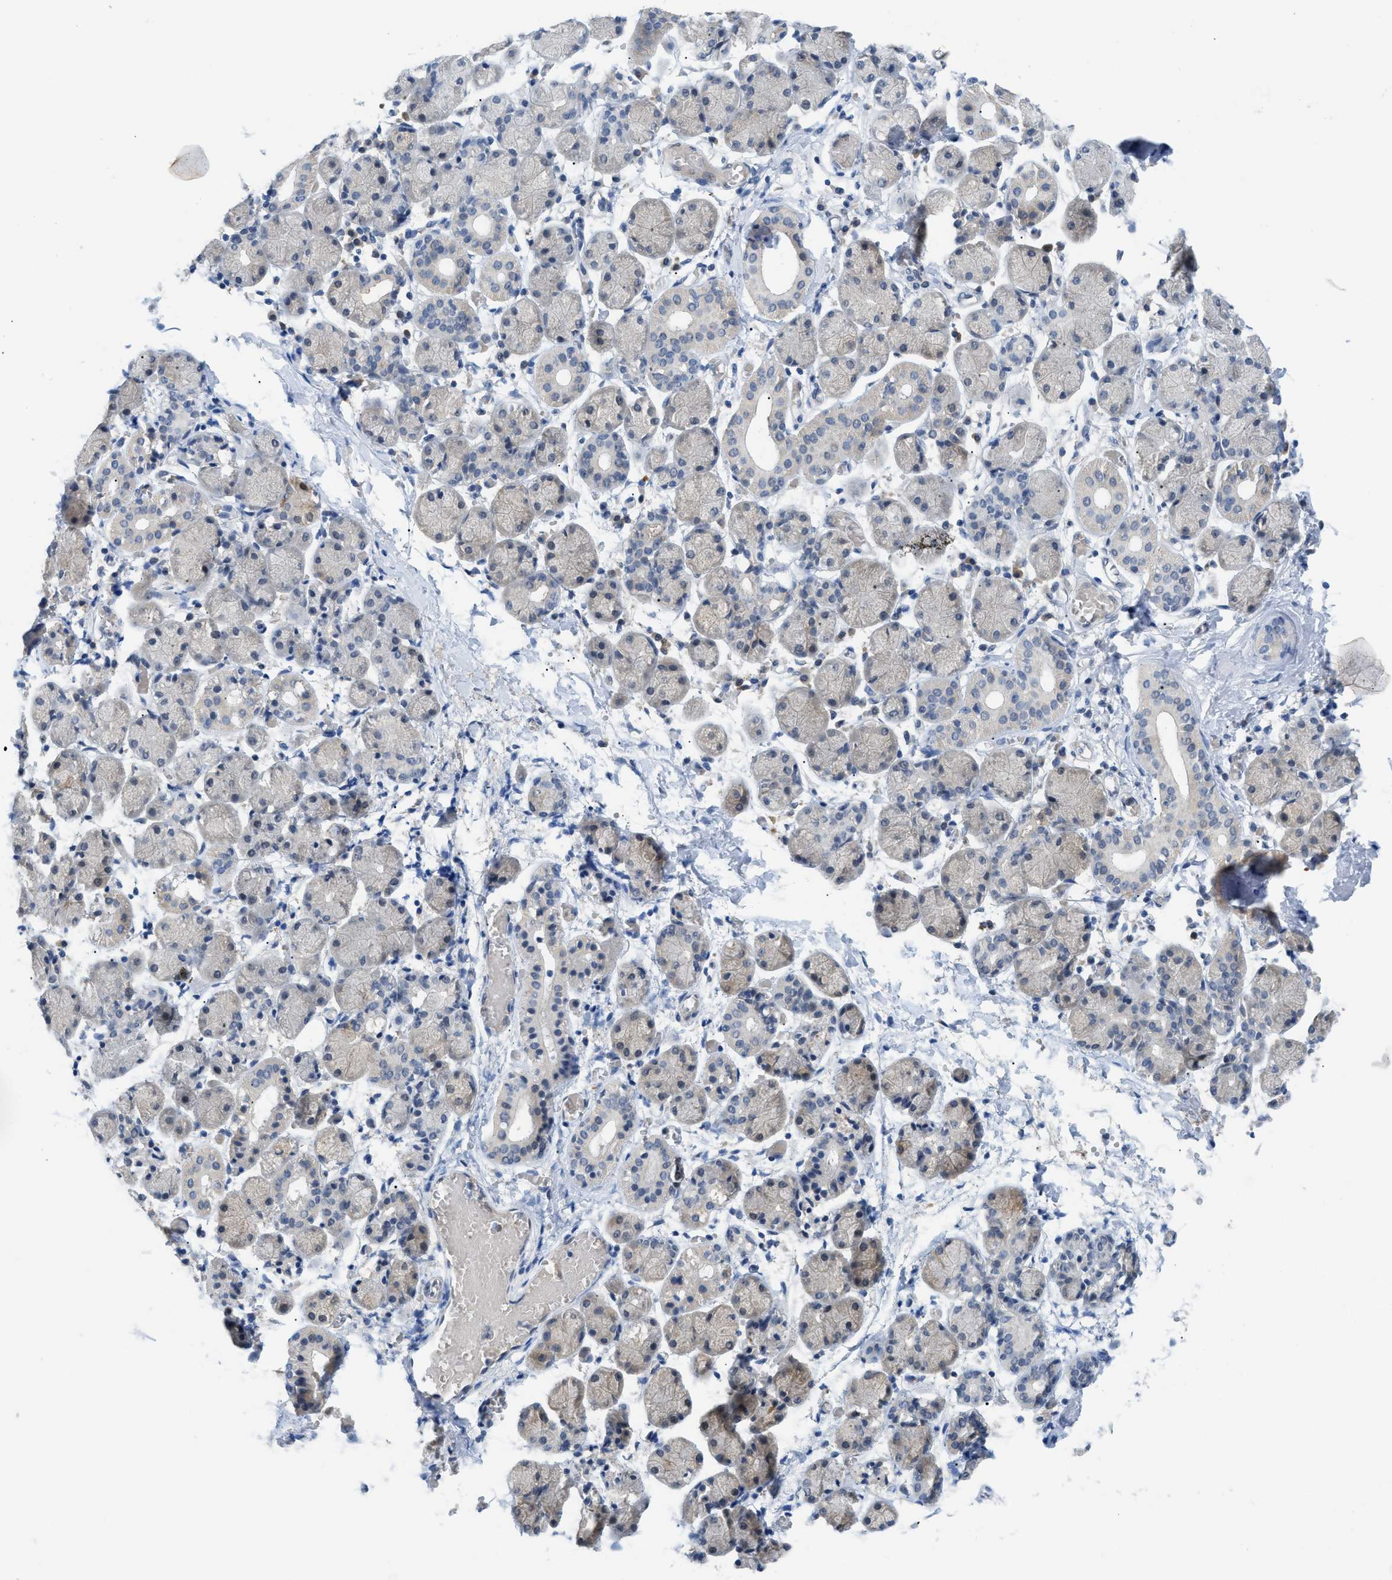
{"staining": {"intensity": "weak", "quantity": "25%-75%", "location": "cytoplasmic/membranous"}, "tissue": "salivary gland", "cell_type": "Glandular cells", "image_type": "normal", "snomed": [{"axis": "morphology", "description": "Normal tissue, NOS"}, {"axis": "topography", "description": "Salivary gland"}], "caption": "Immunohistochemistry photomicrograph of unremarkable human salivary gland stained for a protein (brown), which reveals low levels of weak cytoplasmic/membranous expression in about 25%-75% of glandular cells.", "gene": "PSAT1", "patient": {"sex": "female", "age": 24}}